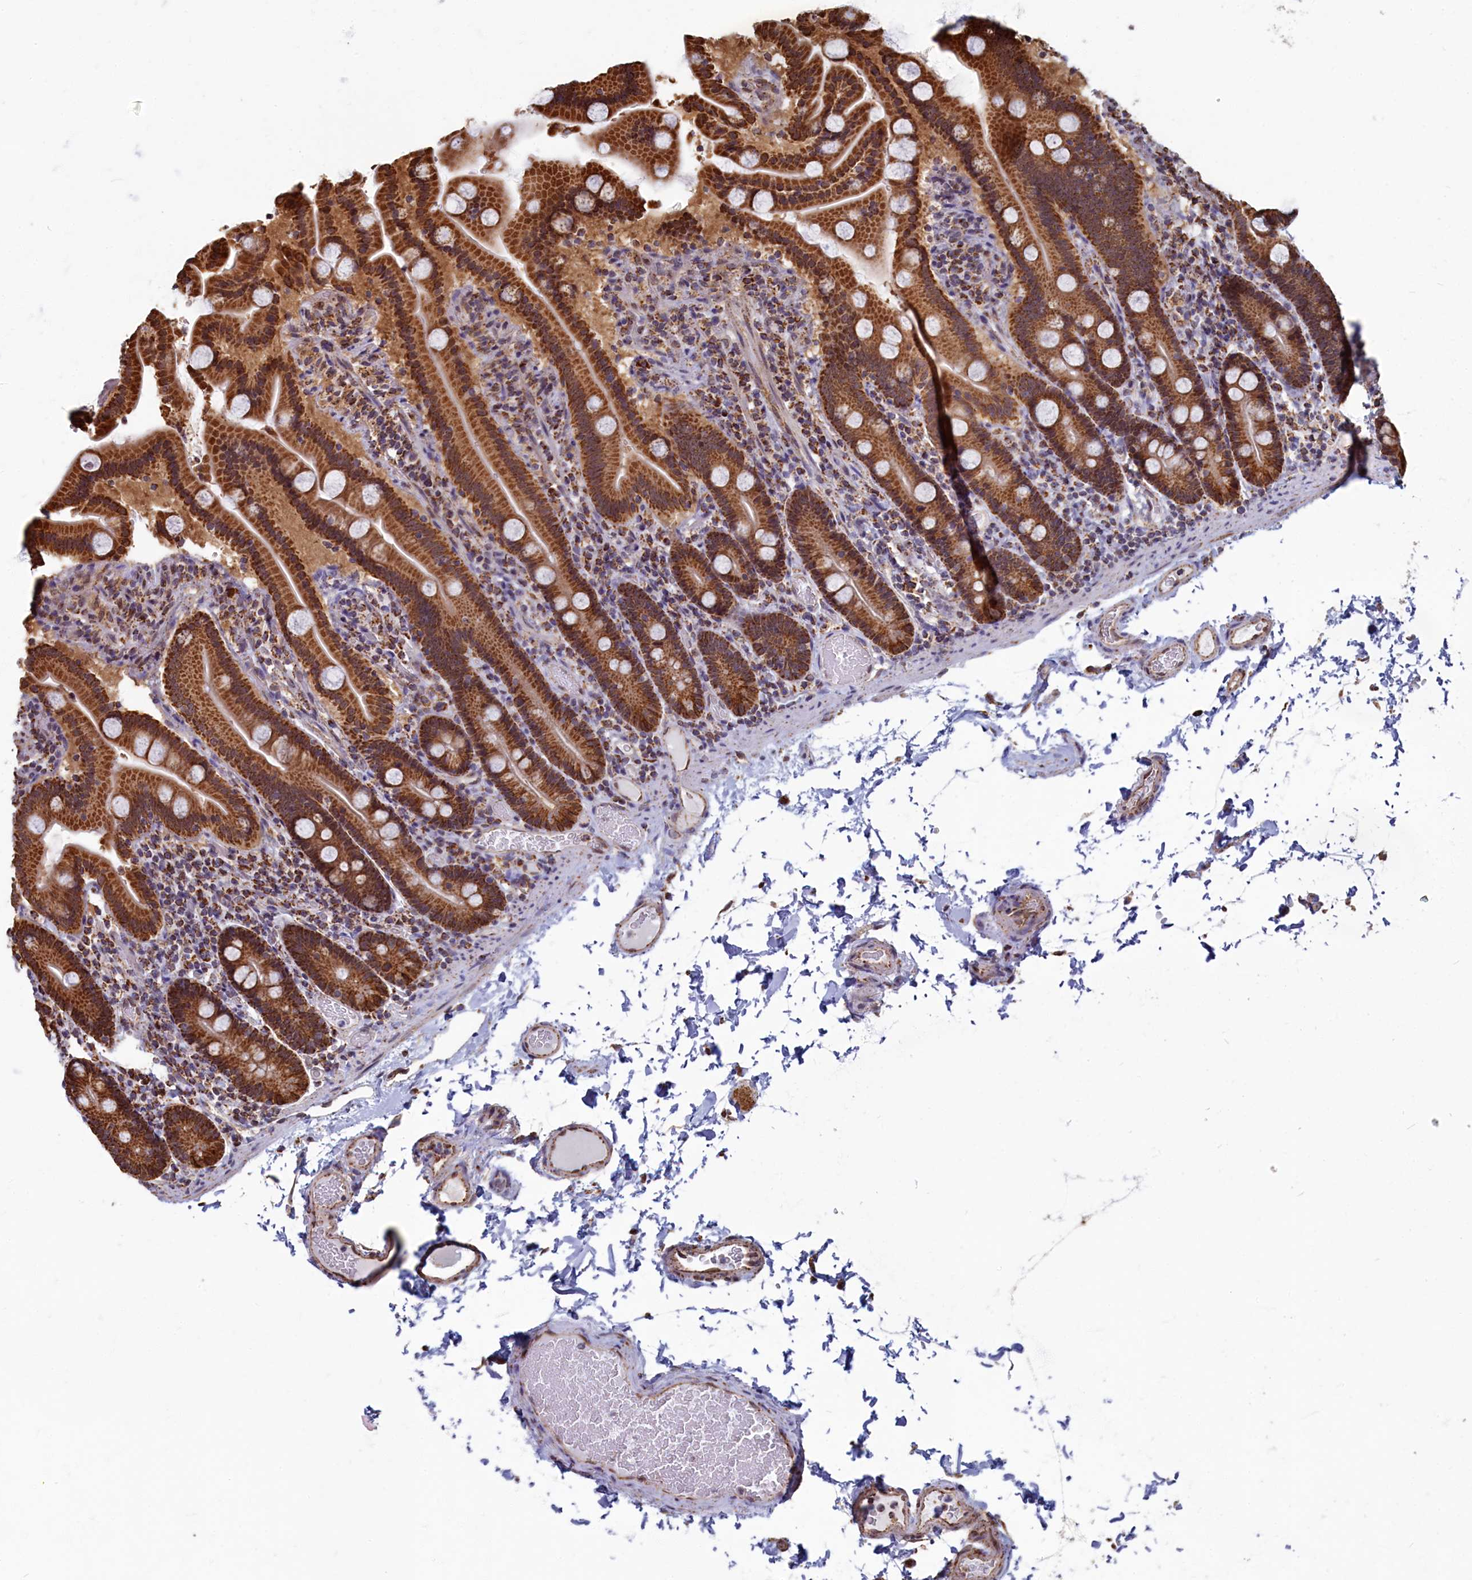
{"staining": {"intensity": "strong", "quantity": ">75%", "location": "cytoplasmic/membranous"}, "tissue": "duodenum", "cell_type": "Glandular cells", "image_type": "normal", "snomed": [{"axis": "morphology", "description": "Normal tissue, NOS"}, {"axis": "topography", "description": "Duodenum"}], "caption": "A high-resolution histopathology image shows immunohistochemistry (IHC) staining of benign duodenum, which demonstrates strong cytoplasmic/membranous staining in about >75% of glandular cells. (brown staining indicates protein expression, while blue staining denotes nuclei).", "gene": "SPR", "patient": {"sex": "male", "age": 55}}